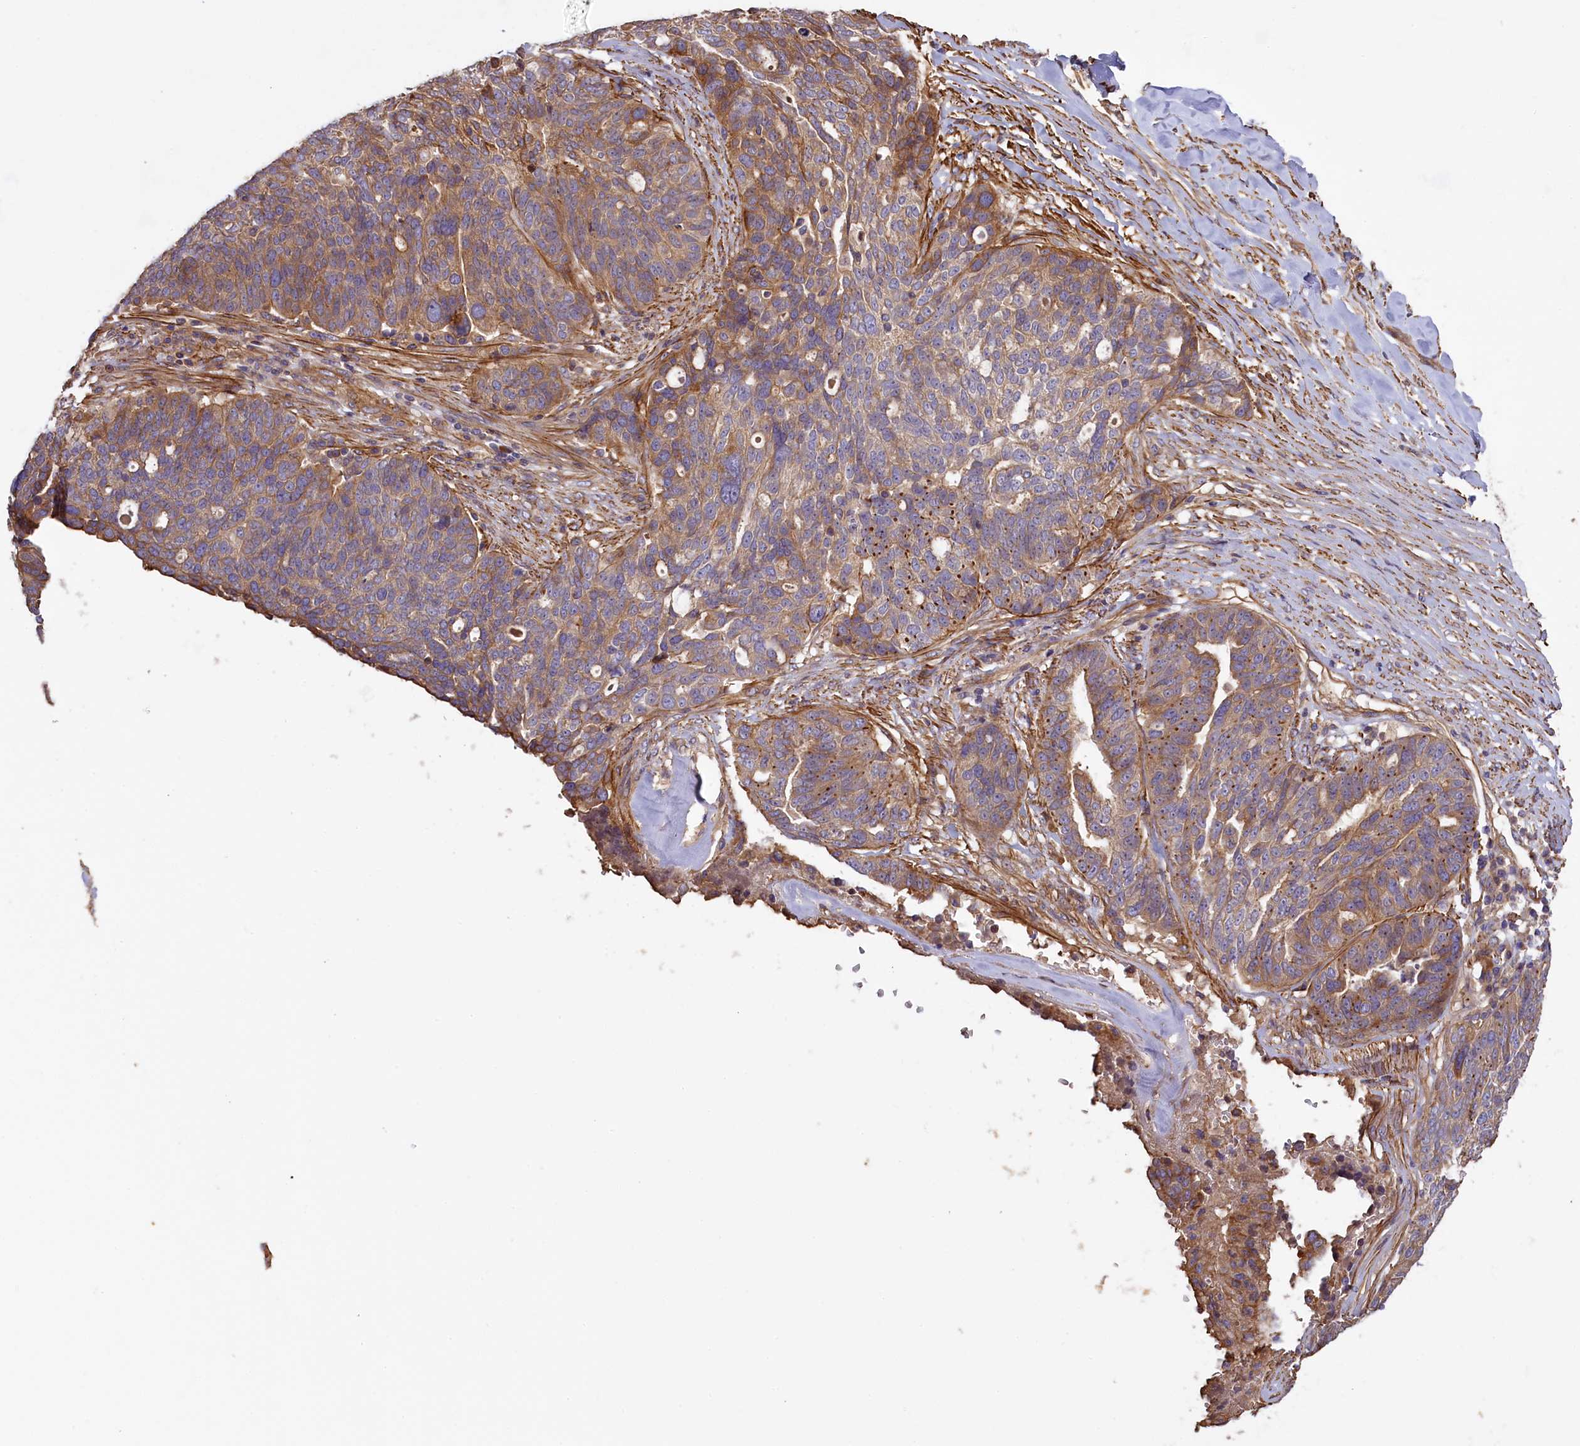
{"staining": {"intensity": "weak", "quantity": ">75%", "location": "cytoplasmic/membranous"}, "tissue": "ovarian cancer", "cell_type": "Tumor cells", "image_type": "cancer", "snomed": [{"axis": "morphology", "description": "Cystadenocarcinoma, serous, NOS"}, {"axis": "topography", "description": "Ovary"}], "caption": "The micrograph displays staining of ovarian cancer (serous cystadenocarcinoma), revealing weak cytoplasmic/membranous protein staining (brown color) within tumor cells. (brown staining indicates protein expression, while blue staining denotes nuclei).", "gene": "FUZ", "patient": {"sex": "female", "age": 59}}